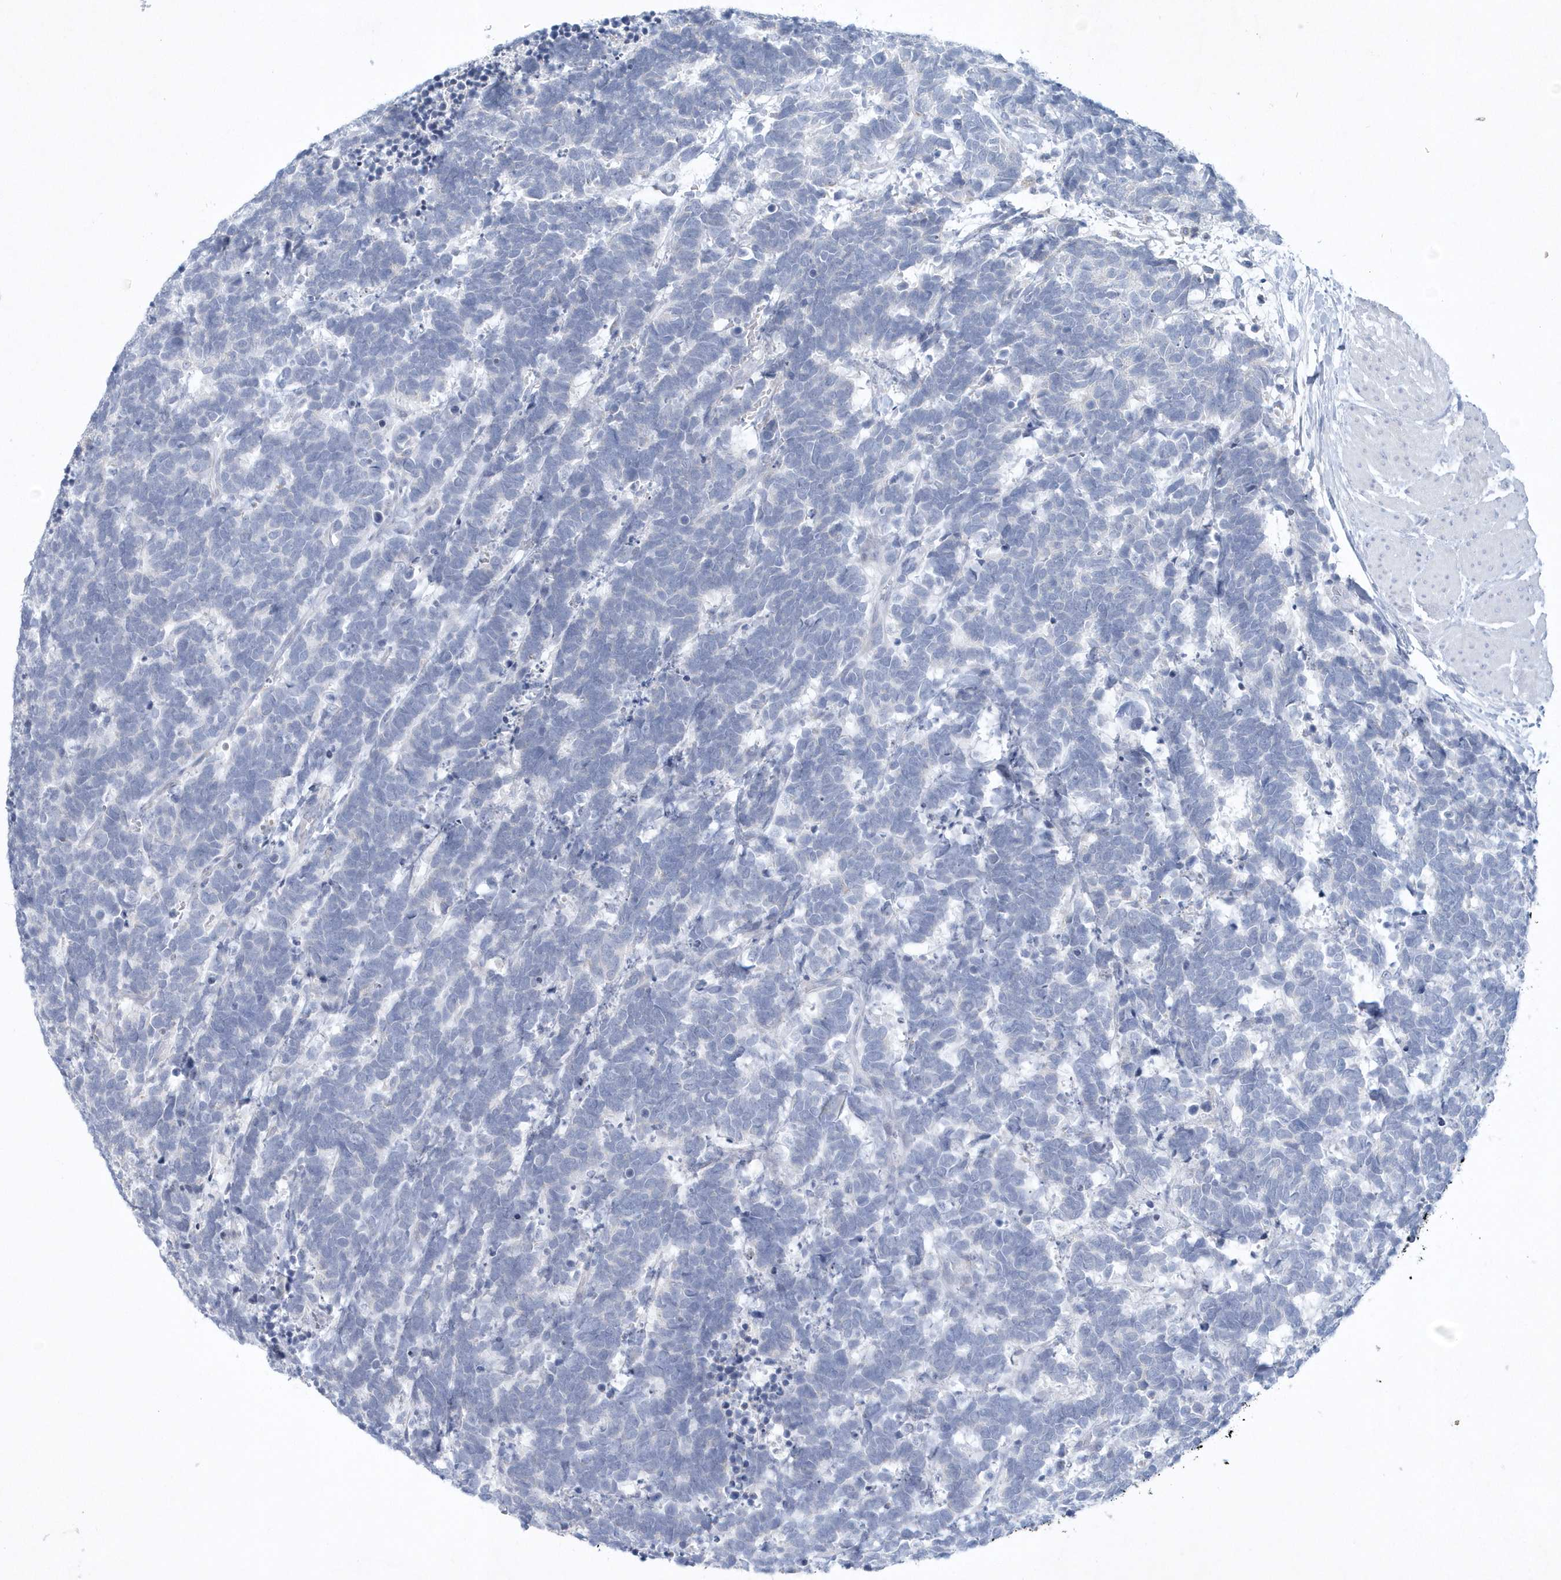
{"staining": {"intensity": "negative", "quantity": "none", "location": "none"}, "tissue": "carcinoid", "cell_type": "Tumor cells", "image_type": "cancer", "snomed": [{"axis": "morphology", "description": "Carcinoma, NOS"}, {"axis": "morphology", "description": "Carcinoid, malignant, NOS"}, {"axis": "topography", "description": "Urinary bladder"}], "caption": "Tumor cells show no significant protein expression in malignant carcinoid.", "gene": "NIPAL1", "patient": {"sex": "male", "age": 57}}